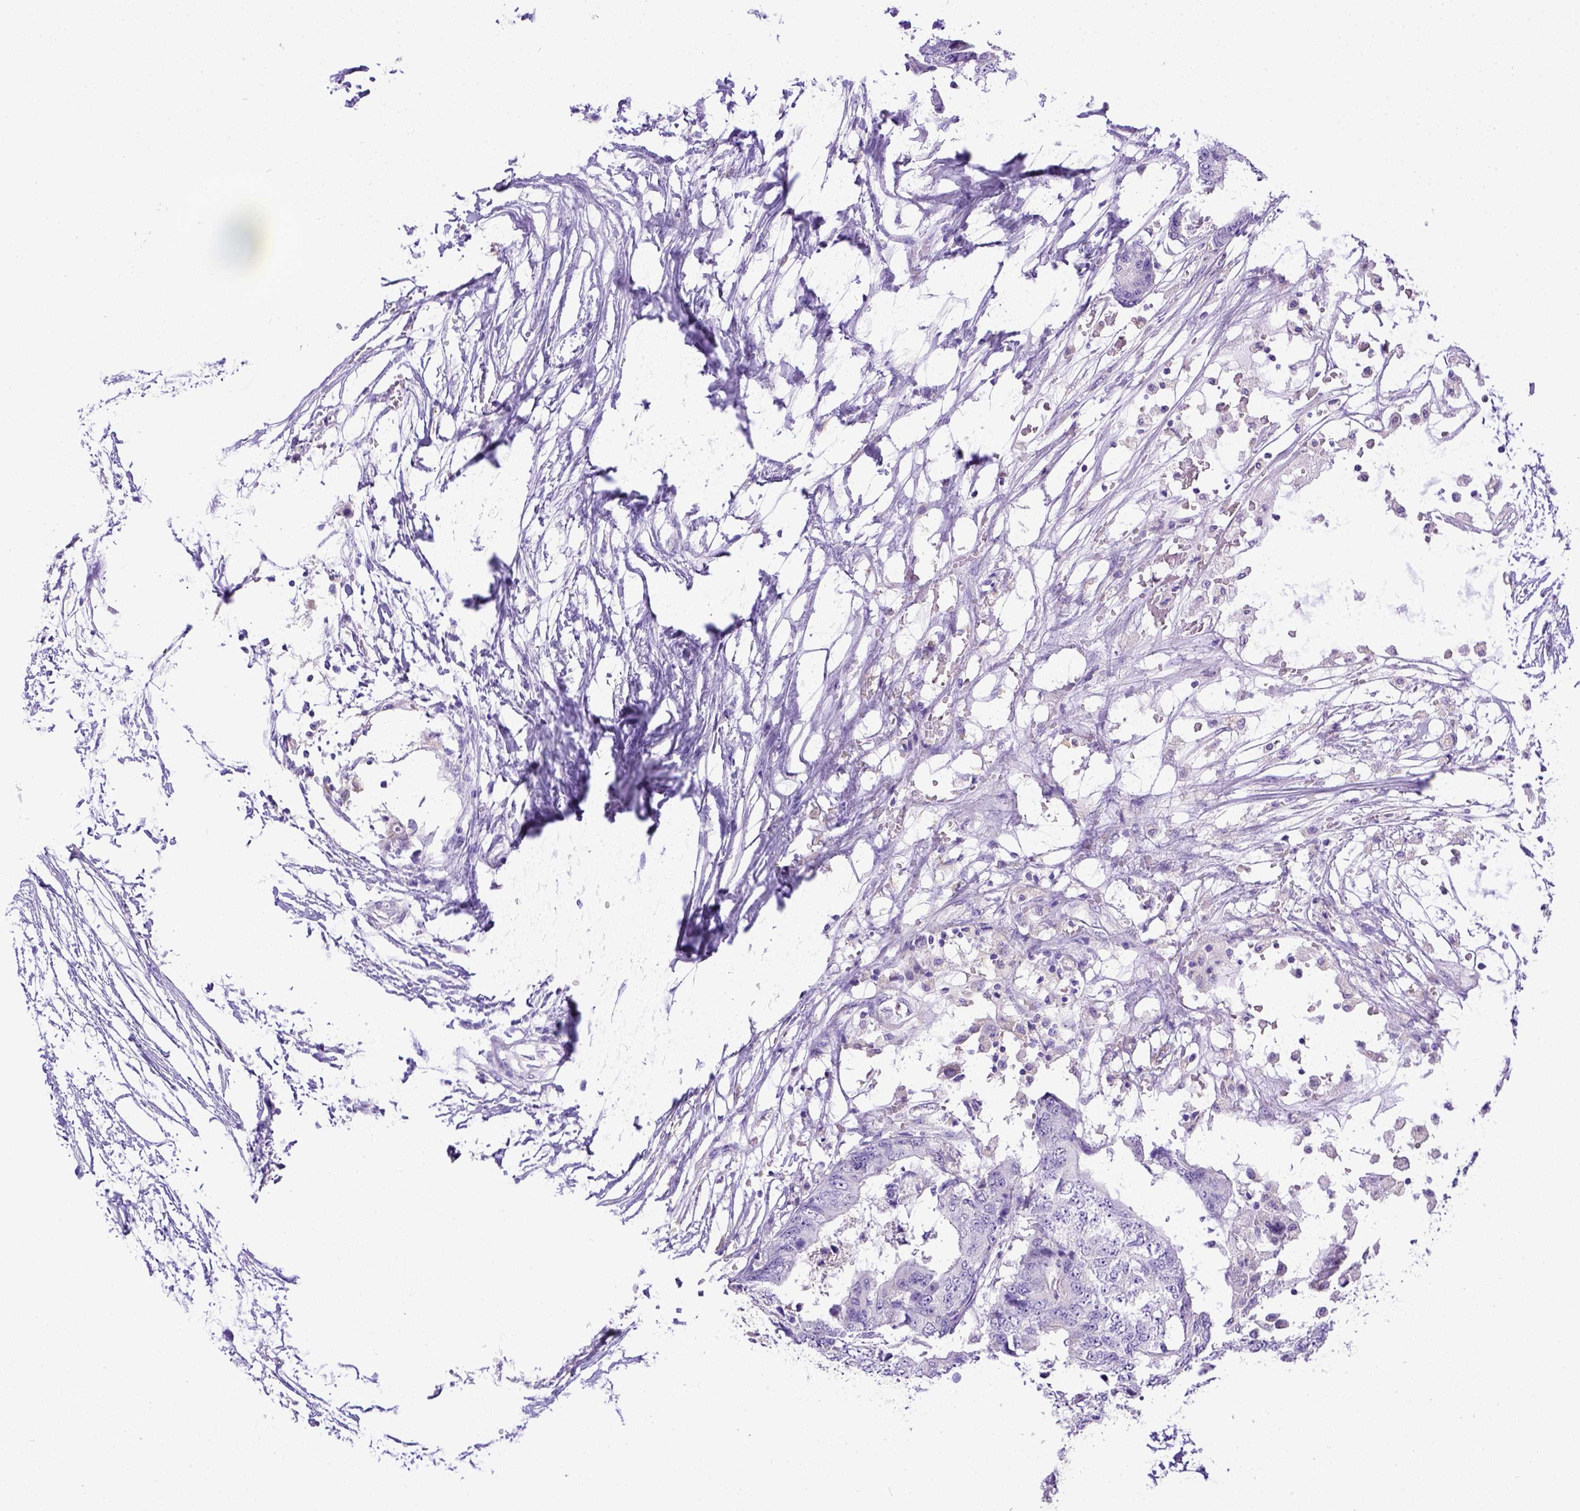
{"staining": {"intensity": "negative", "quantity": "none", "location": "none"}, "tissue": "colorectal cancer", "cell_type": "Tumor cells", "image_type": "cancer", "snomed": [{"axis": "morphology", "description": "Adenocarcinoma, NOS"}, {"axis": "topography", "description": "Colon"}], "caption": "There is no significant positivity in tumor cells of colorectal cancer (adenocarcinoma).", "gene": "SPEF1", "patient": {"sex": "female", "age": 48}}